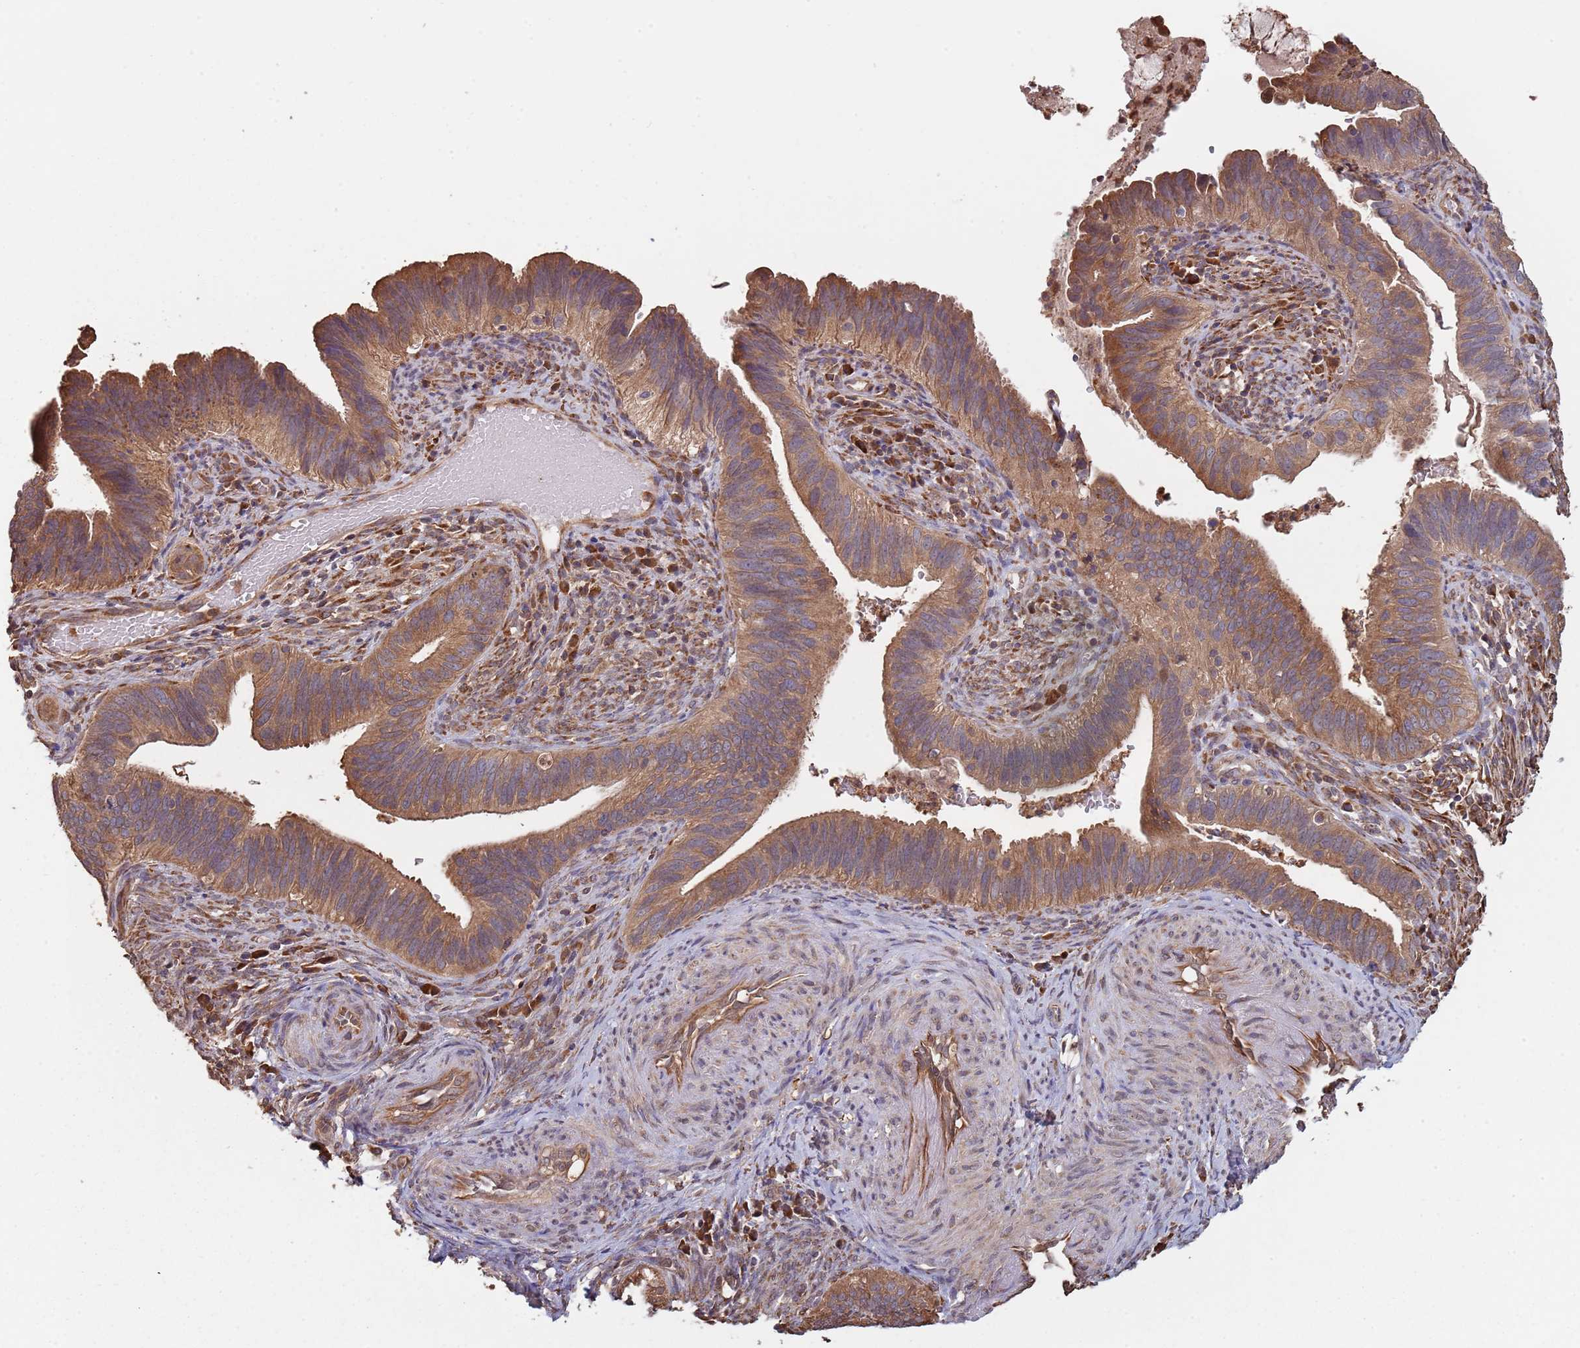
{"staining": {"intensity": "moderate", "quantity": ">75%", "location": "cytoplasmic/membranous"}, "tissue": "cervical cancer", "cell_type": "Tumor cells", "image_type": "cancer", "snomed": [{"axis": "morphology", "description": "Adenocarcinoma, NOS"}, {"axis": "topography", "description": "Cervix"}], "caption": "Cervical adenocarcinoma was stained to show a protein in brown. There is medium levels of moderate cytoplasmic/membranous positivity in approximately >75% of tumor cells.", "gene": "COG4", "patient": {"sex": "female", "age": 42}}